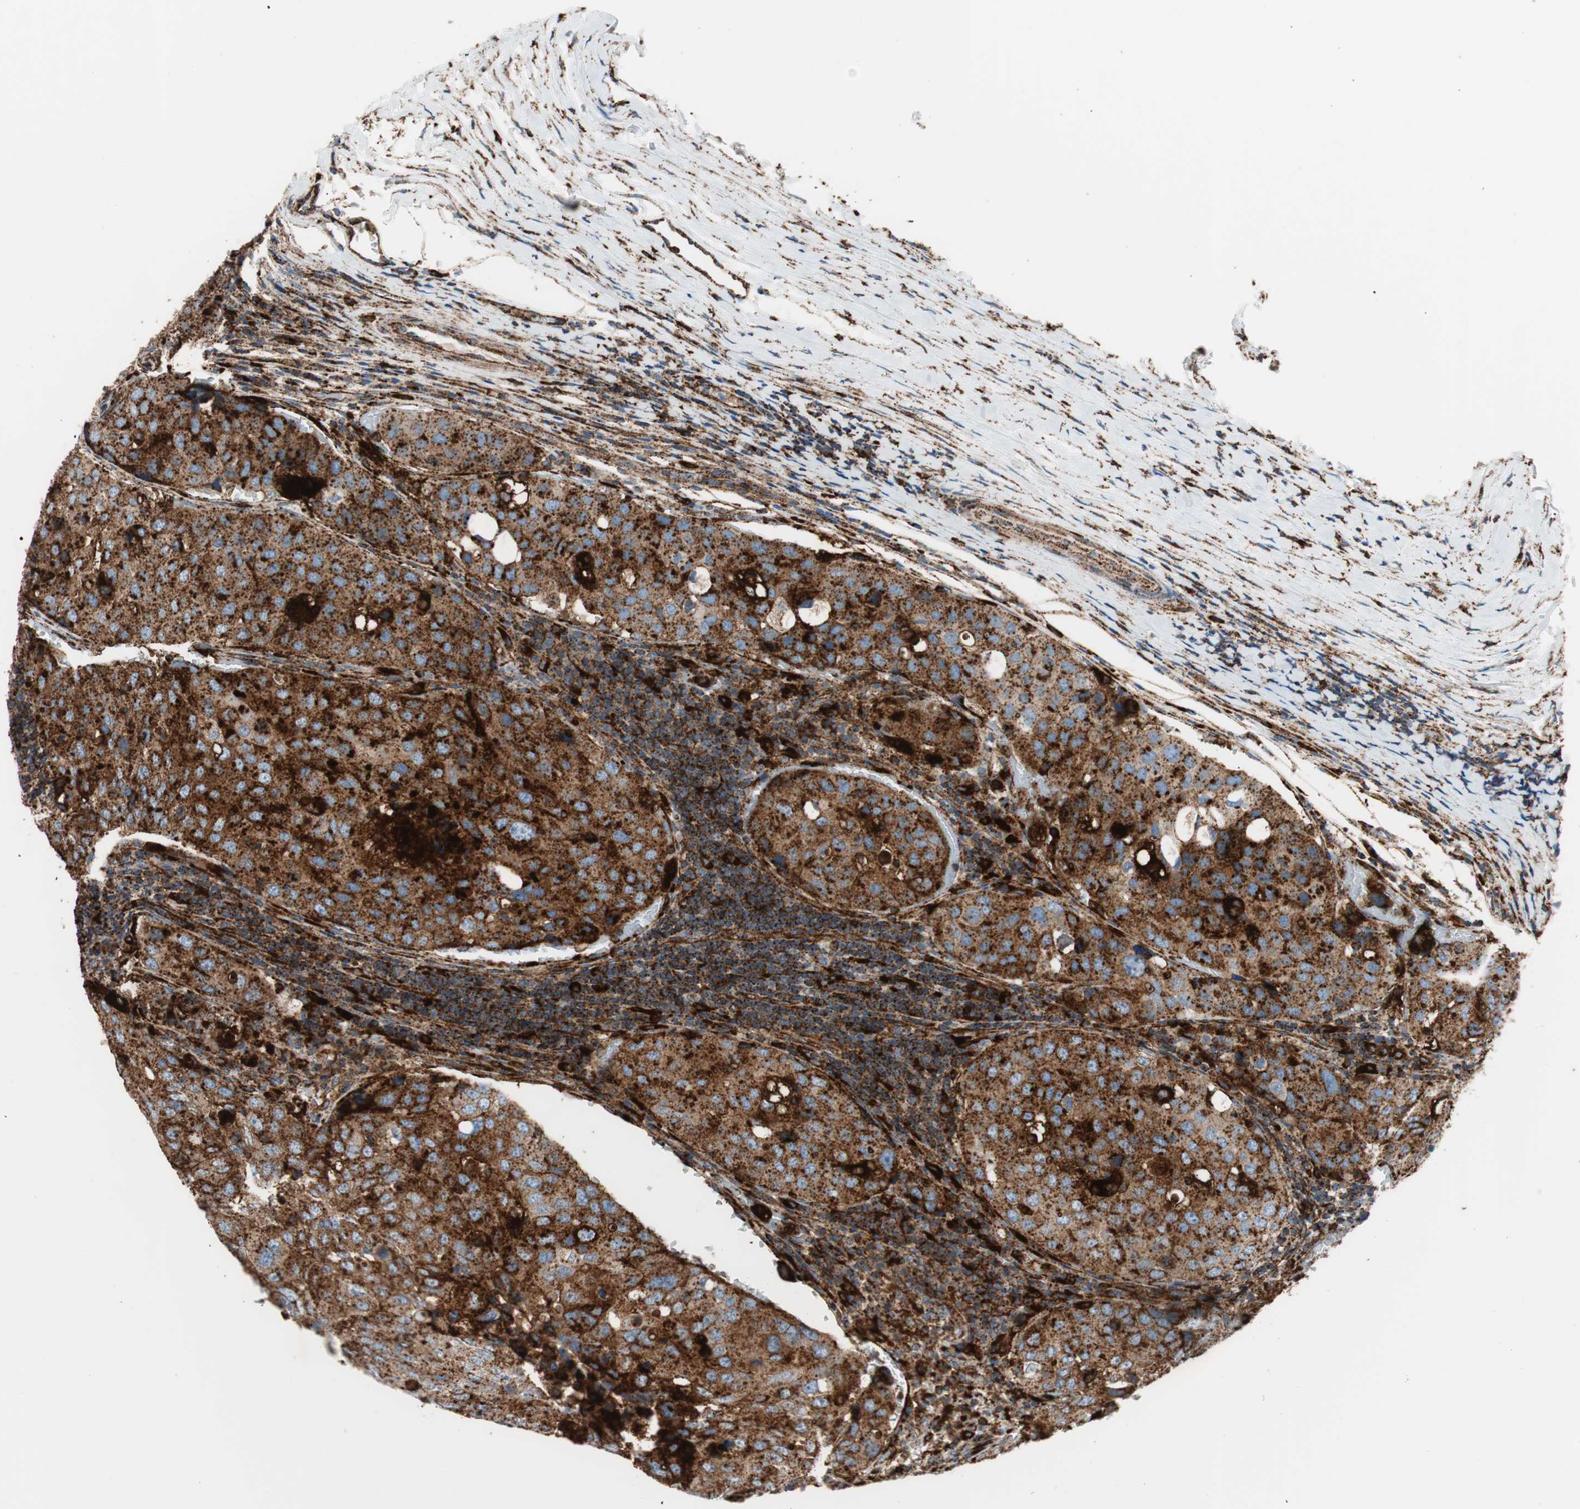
{"staining": {"intensity": "strong", "quantity": ">75%", "location": "cytoplasmic/membranous"}, "tissue": "urothelial cancer", "cell_type": "Tumor cells", "image_type": "cancer", "snomed": [{"axis": "morphology", "description": "Urothelial carcinoma, High grade"}, {"axis": "topography", "description": "Lymph node"}, {"axis": "topography", "description": "Urinary bladder"}], "caption": "High-power microscopy captured an IHC micrograph of urothelial cancer, revealing strong cytoplasmic/membranous staining in about >75% of tumor cells.", "gene": "LAMP1", "patient": {"sex": "male", "age": 51}}